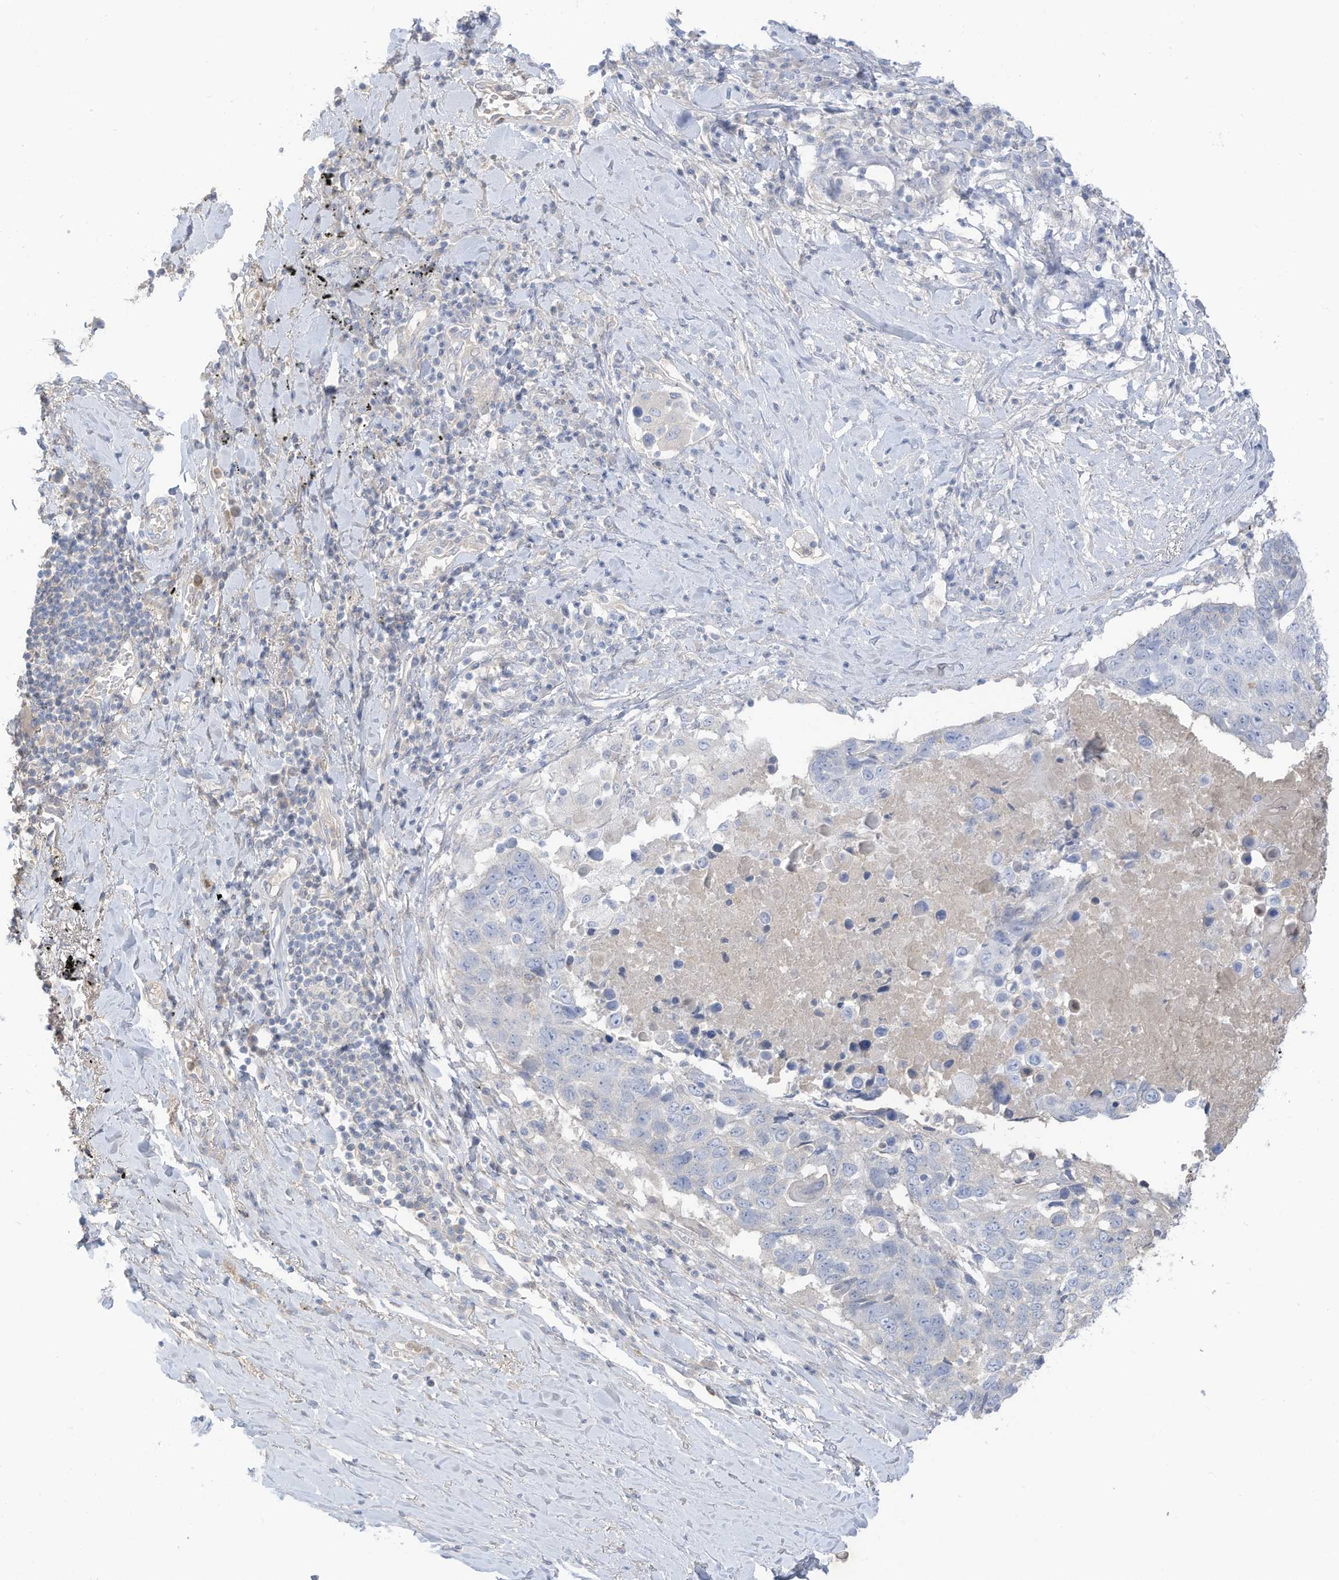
{"staining": {"intensity": "negative", "quantity": "none", "location": "none"}, "tissue": "lung cancer", "cell_type": "Tumor cells", "image_type": "cancer", "snomed": [{"axis": "morphology", "description": "Squamous cell carcinoma, NOS"}, {"axis": "topography", "description": "Lung"}], "caption": "Protein analysis of squamous cell carcinoma (lung) exhibits no significant expression in tumor cells.", "gene": "HSD17B13", "patient": {"sex": "male", "age": 66}}